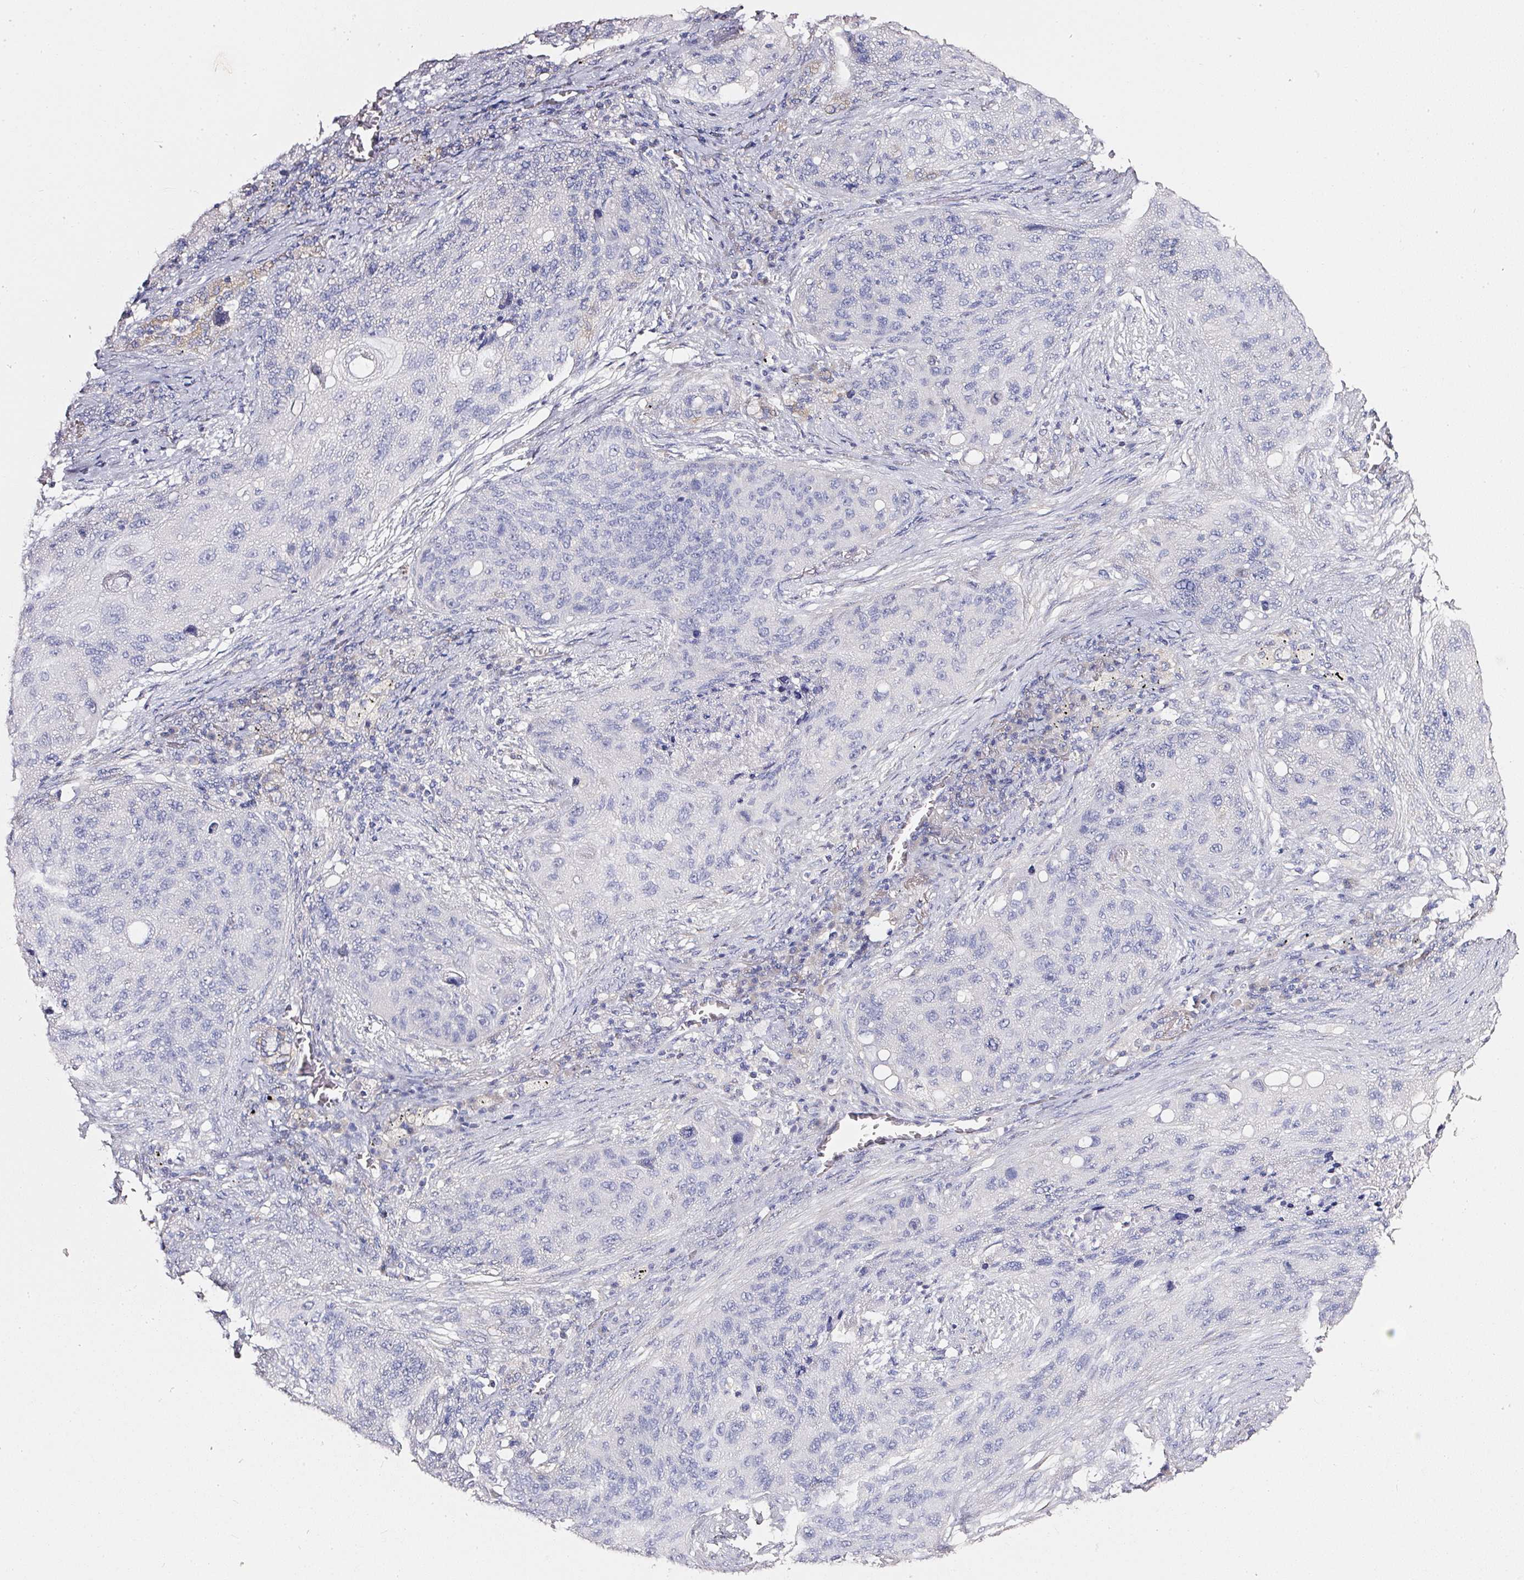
{"staining": {"intensity": "negative", "quantity": "none", "location": "none"}, "tissue": "lung cancer", "cell_type": "Tumor cells", "image_type": "cancer", "snomed": [{"axis": "morphology", "description": "Squamous cell carcinoma, NOS"}, {"axis": "topography", "description": "Lung"}], "caption": "IHC image of squamous cell carcinoma (lung) stained for a protein (brown), which demonstrates no staining in tumor cells. (DAB (3,3'-diaminobenzidine) immunohistochemistry visualized using brightfield microscopy, high magnification).", "gene": "PDXDC1", "patient": {"sex": "female", "age": 63}}